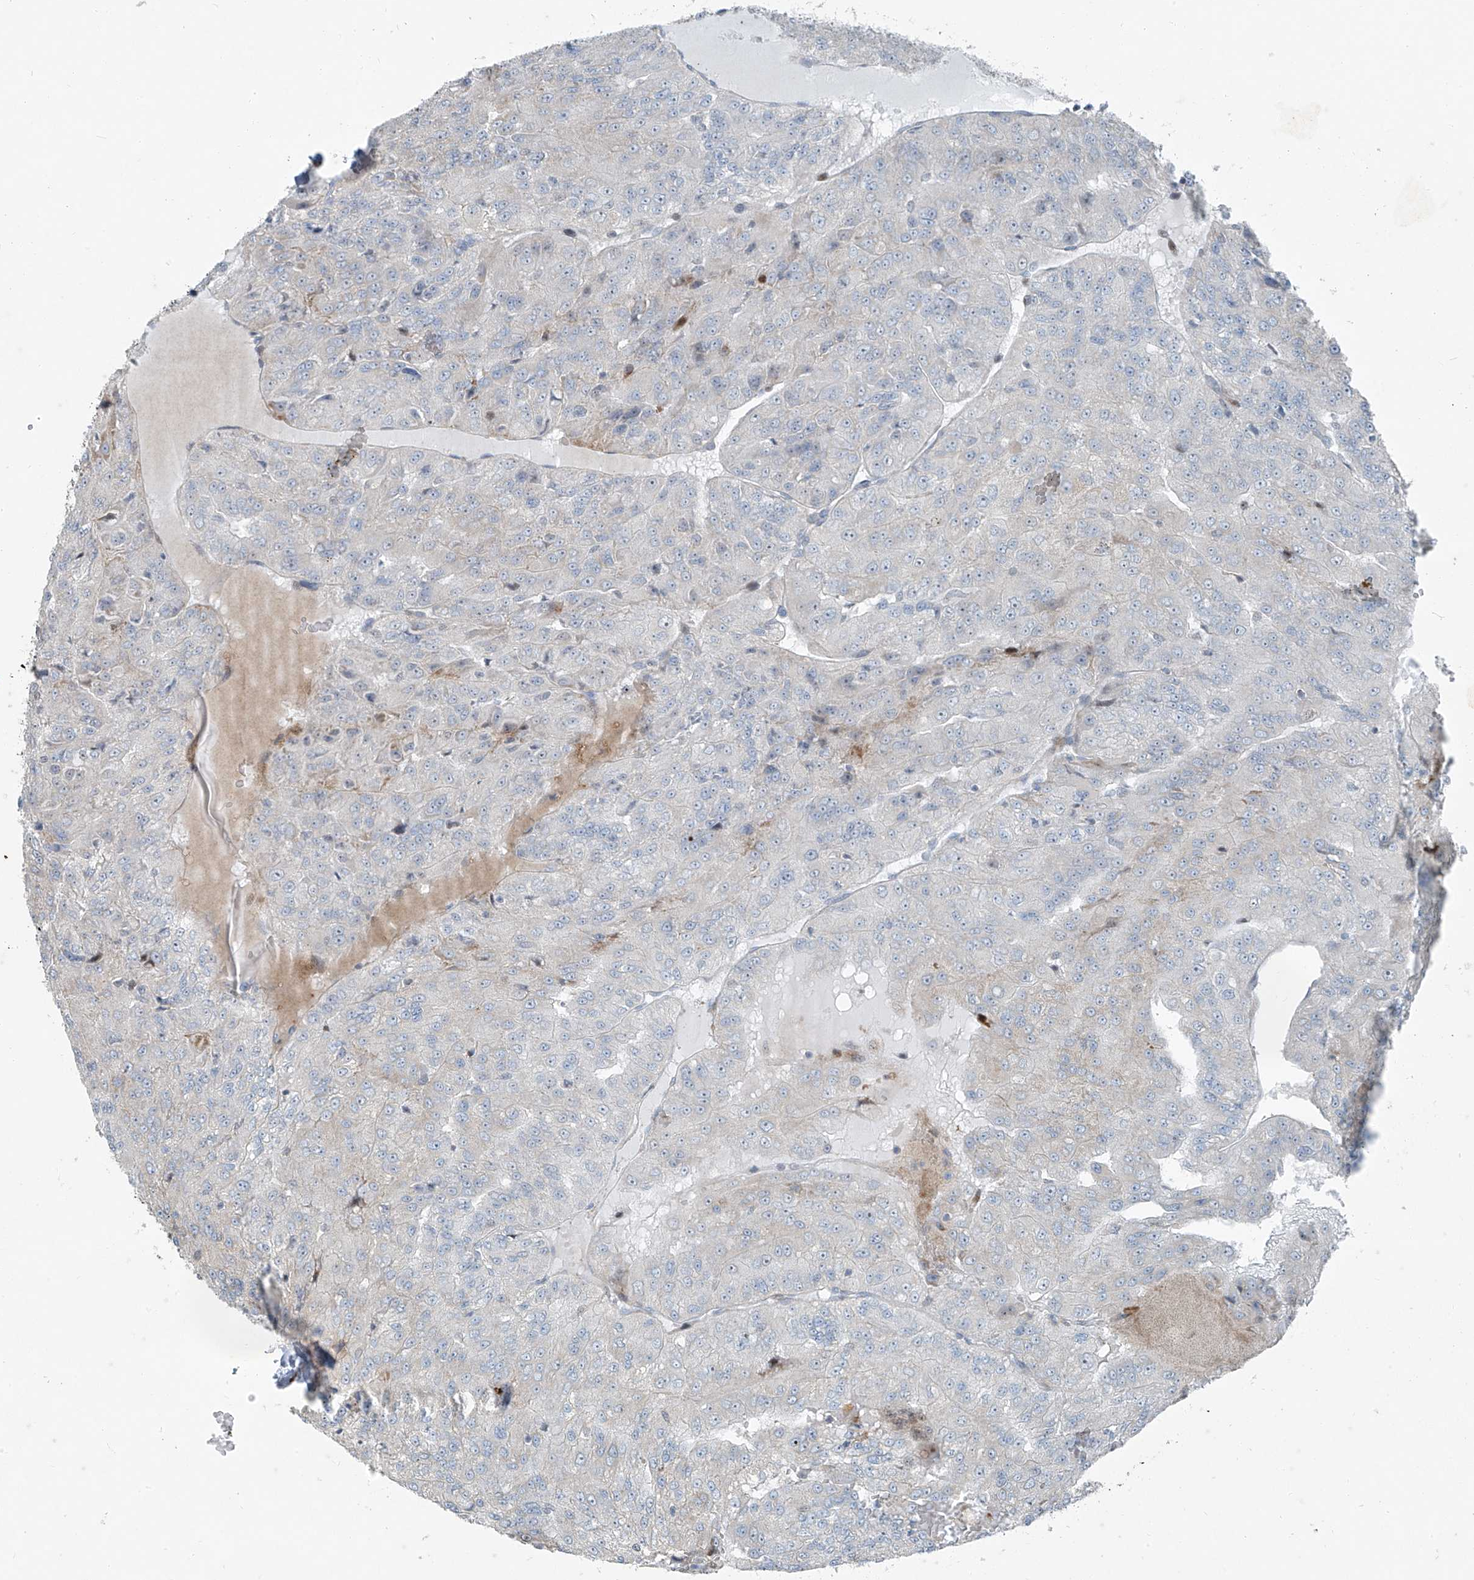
{"staining": {"intensity": "negative", "quantity": "none", "location": "none"}, "tissue": "renal cancer", "cell_type": "Tumor cells", "image_type": "cancer", "snomed": [{"axis": "morphology", "description": "Adenocarcinoma, NOS"}, {"axis": "topography", "description": "Kidney"}], "caption": "IHC photomicrograph of neoplastic tissue: human renal cancer stained with DAB (3,3'-diaminobenzidine) demonstrates no significant protein staining in tumor cells.", "gene": "PPCS", "patient": {"sex": "female", "age": 63}}